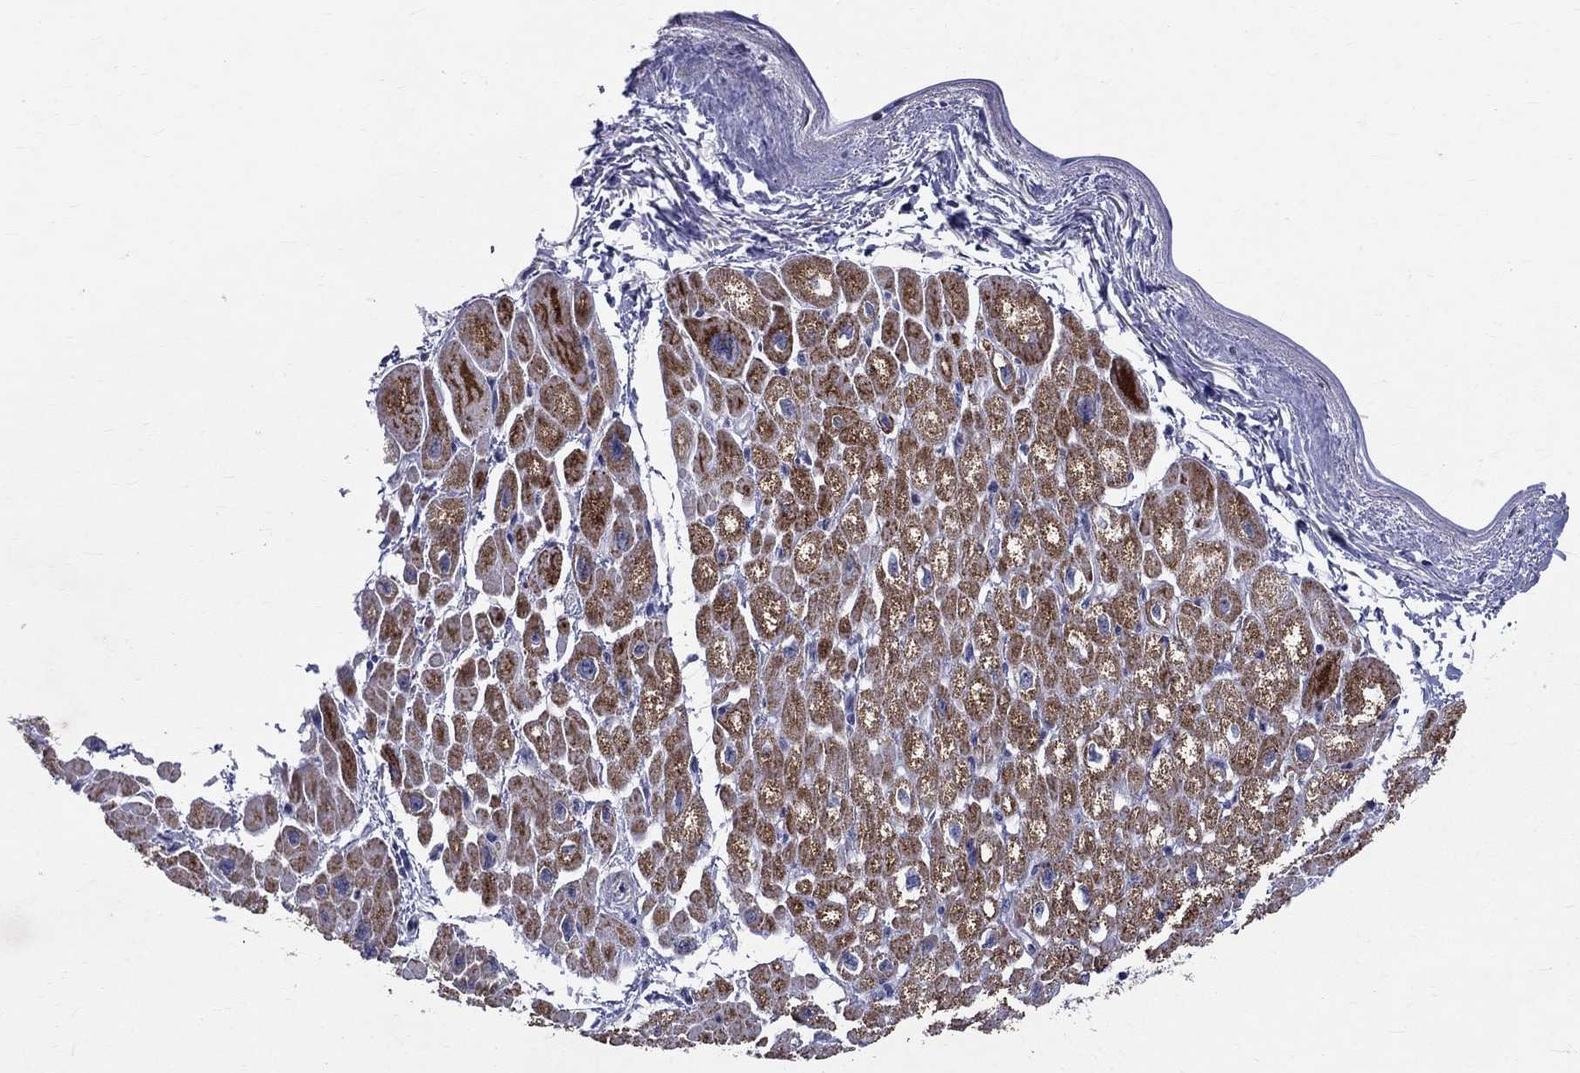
{"staining": {"intensity": "moderate", "quantity": "<25%", "location": "cytoplasmic/membranous"}, "tissue": "heart muscle", "cell_type": "Cardiomyocytes", "image_type": "normal", "snomed": [{"axis": "morphology", "description": "Normal tissue, NOS"}, {"axis": "topography", "description": "Heart"}], "caption": "Moderate cytoplasmic/membranous positivity for a protein is present in about <25% of cardiomyocytes of normal heart muscle using immunohistochemistry.", "gene": "SLC4A10", "patient": {"sex": "male", "age": 66}}